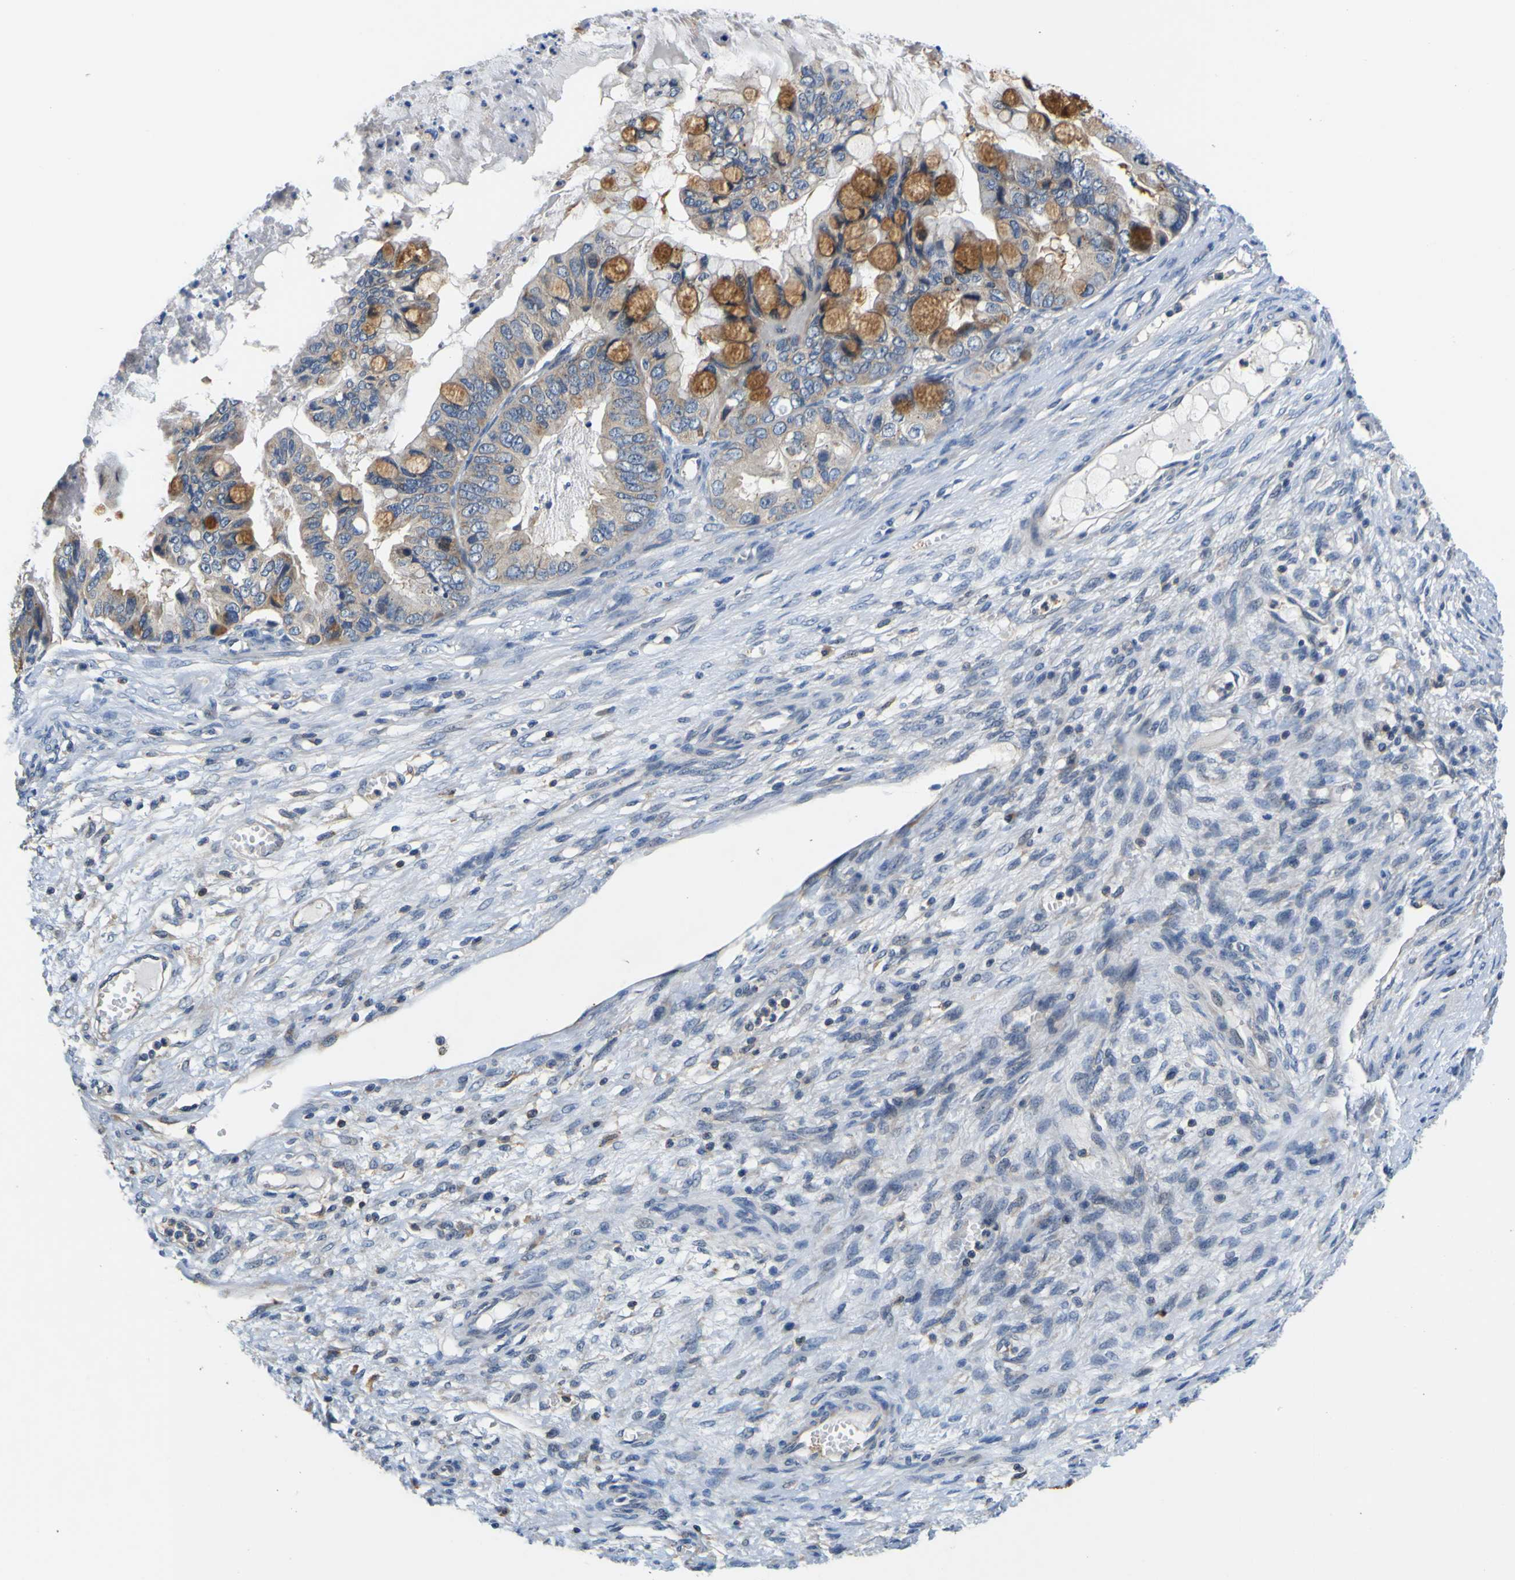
{"staining": {"intensity": "moderate", "quantity": "<25%", "location": "cytoplasmic/membranous"}, "tissue": "ovarian cancer", "cell_type": "Tumor cells", "image_type": "cancer", "snomed": [{"axis": "morphology", "description": "Cystadenocarcinoma, mucinous, NOS"}, {"axis": "topography", "description": "Ovary"}], "caption": "Approximately <25% of tumor cells in ovarian cancer (mucinous cystadenocarcinoma) exhibit moderate cytoplasmic/membranous protein expression as visualized by brown immunohistochemical staining.", "gene": "TNIK", "patient": {"sex": "female", "age": 80}}